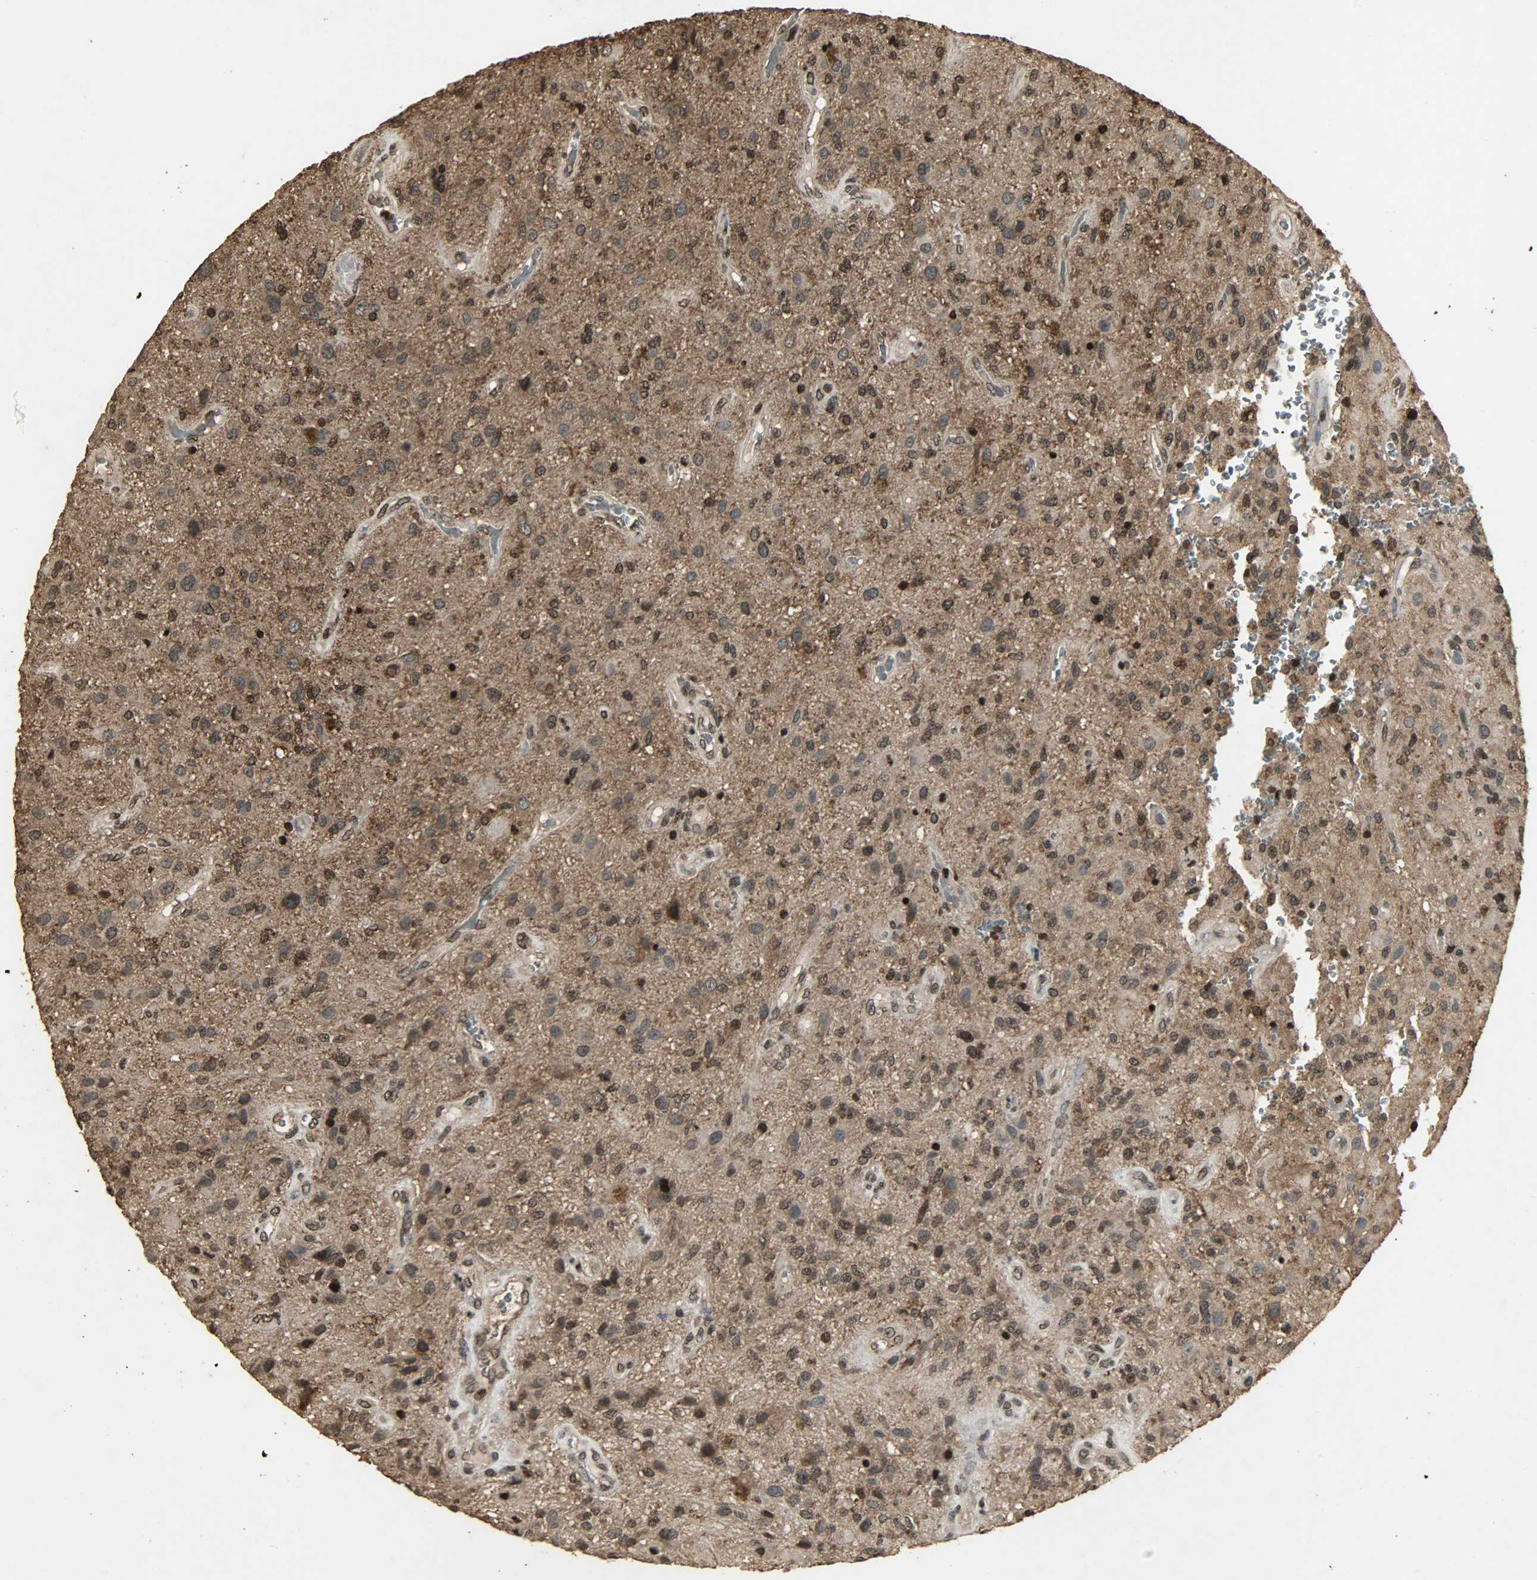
{"staining": {"intensity": "strong", "quantity": ">75%", "location": "cytoplasmic/membranous,nuclear"}, "tissue": "glioma", "cell_type": "Tumor cells", "image_type": "cancer", "snomed": [{"axis": "morphology", "description": "Normal tissue, NOS"}, {"axis": "morphology", "description": "Glioma, malignant, High grade"}, {"axis": "topography", "description": "Cerebral cortex"}], "caption": "Malignant glioma (high-grade) stained for a protein reveals strong cytoplasmic/membranous and nuclear positivity in tumor cells.", "gene": "PPP3R1", "patient": {"sex": "male", "age": 75}}